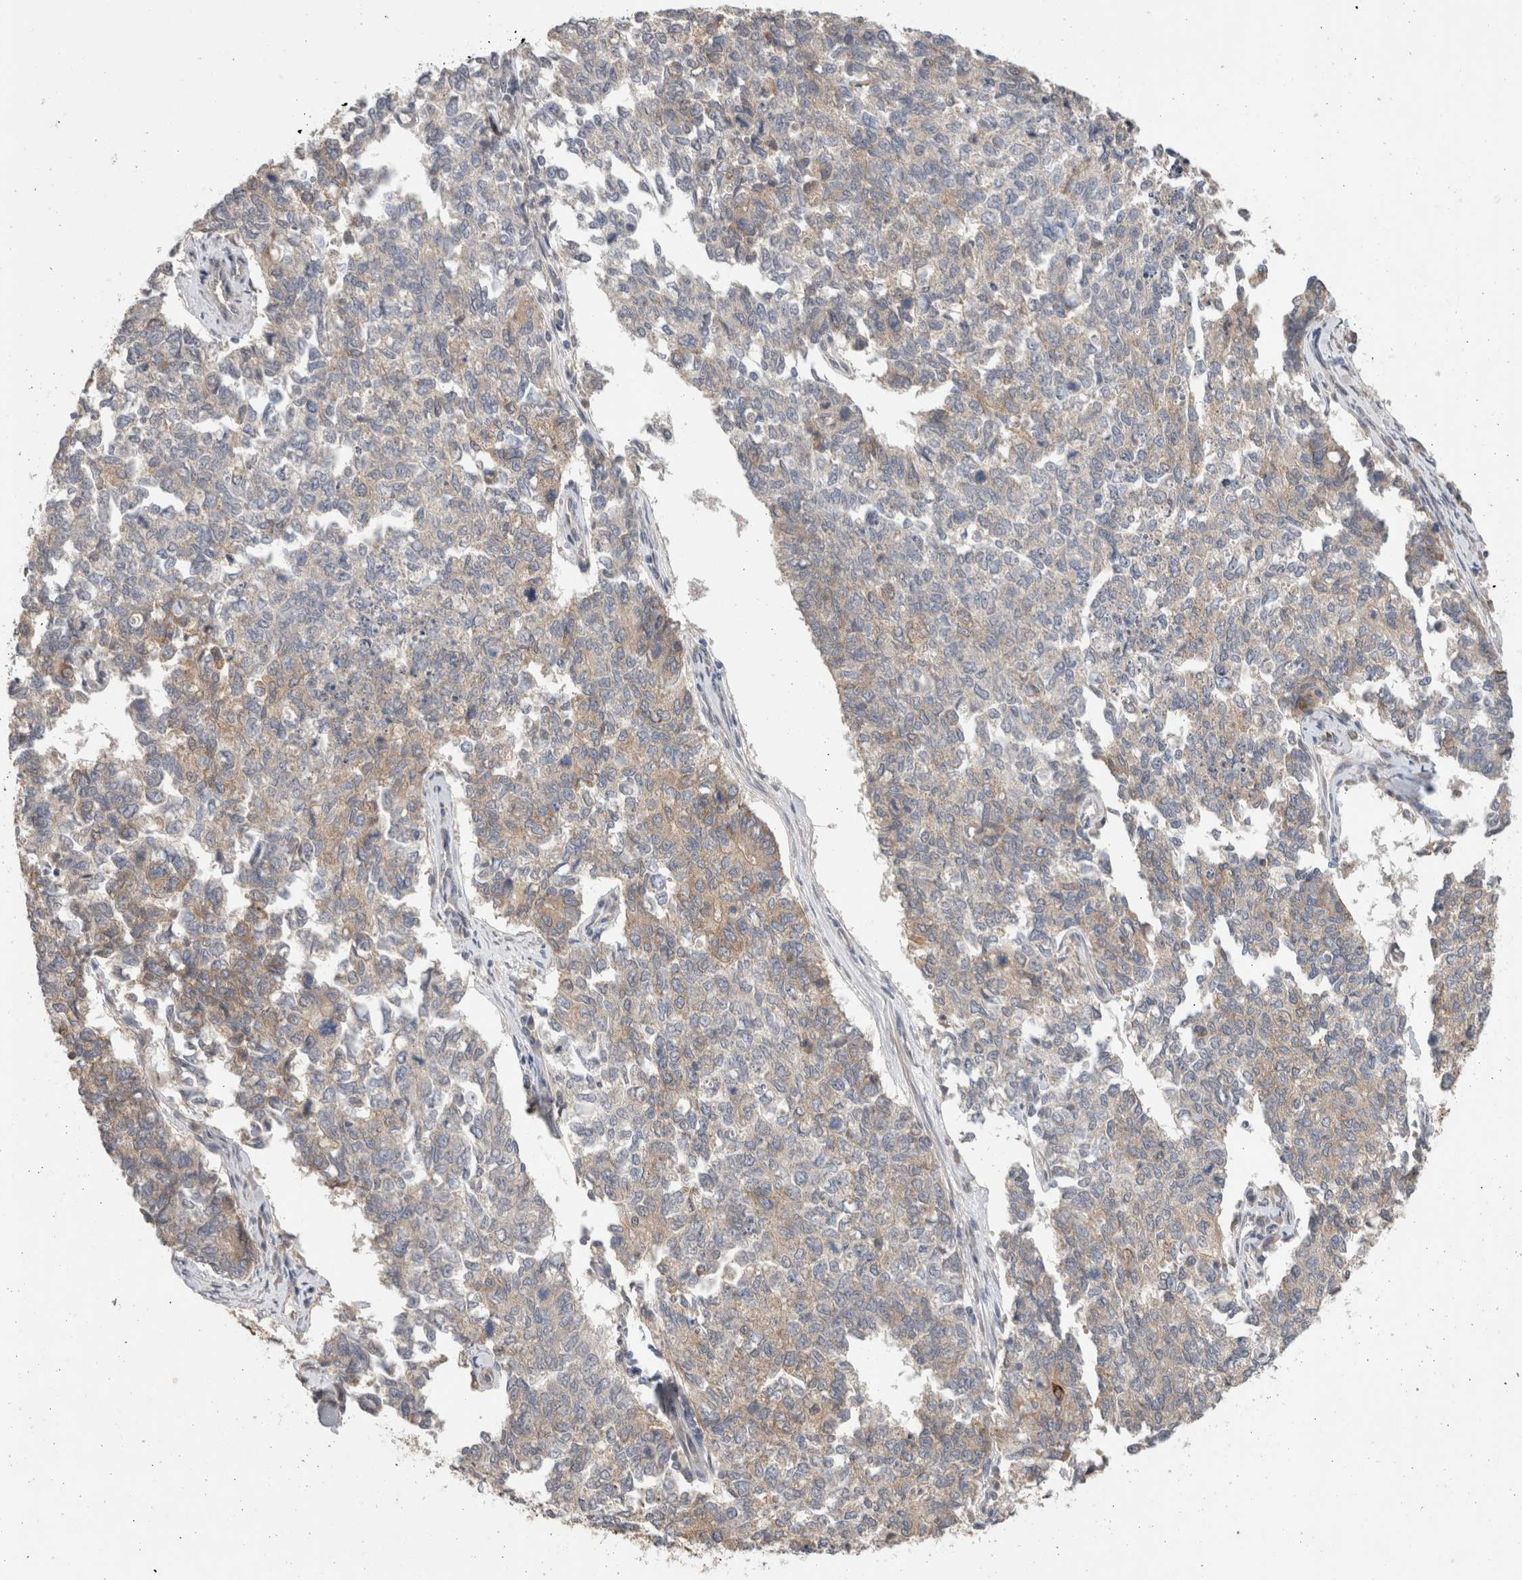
{"staining": {"intensity": "weak", "quantity": "25%-75%", "location": "cytoplasmic/membranous"}, "tissue": "cervical cancer", "cell_type": "Tumor cells", "image_type": "cancer", "snomed": [{"axis": "morphology", "description": "Squamous cell carcinoma, NOS"}, {"axis": "topography", "description": "Cervix"}], "caption": "Immunohistochemical staining of human cervical cancer shows low levels of weak cytoplasmic/membranous expression in about 25%-75% of tumor cells. The staining is performed using DAB brown chromogen to label protein expression. The nuclei are counter-stained blue using hematoxylin.", "gene": "PUM1", "patient": {"sex": "female", "age": 63}}